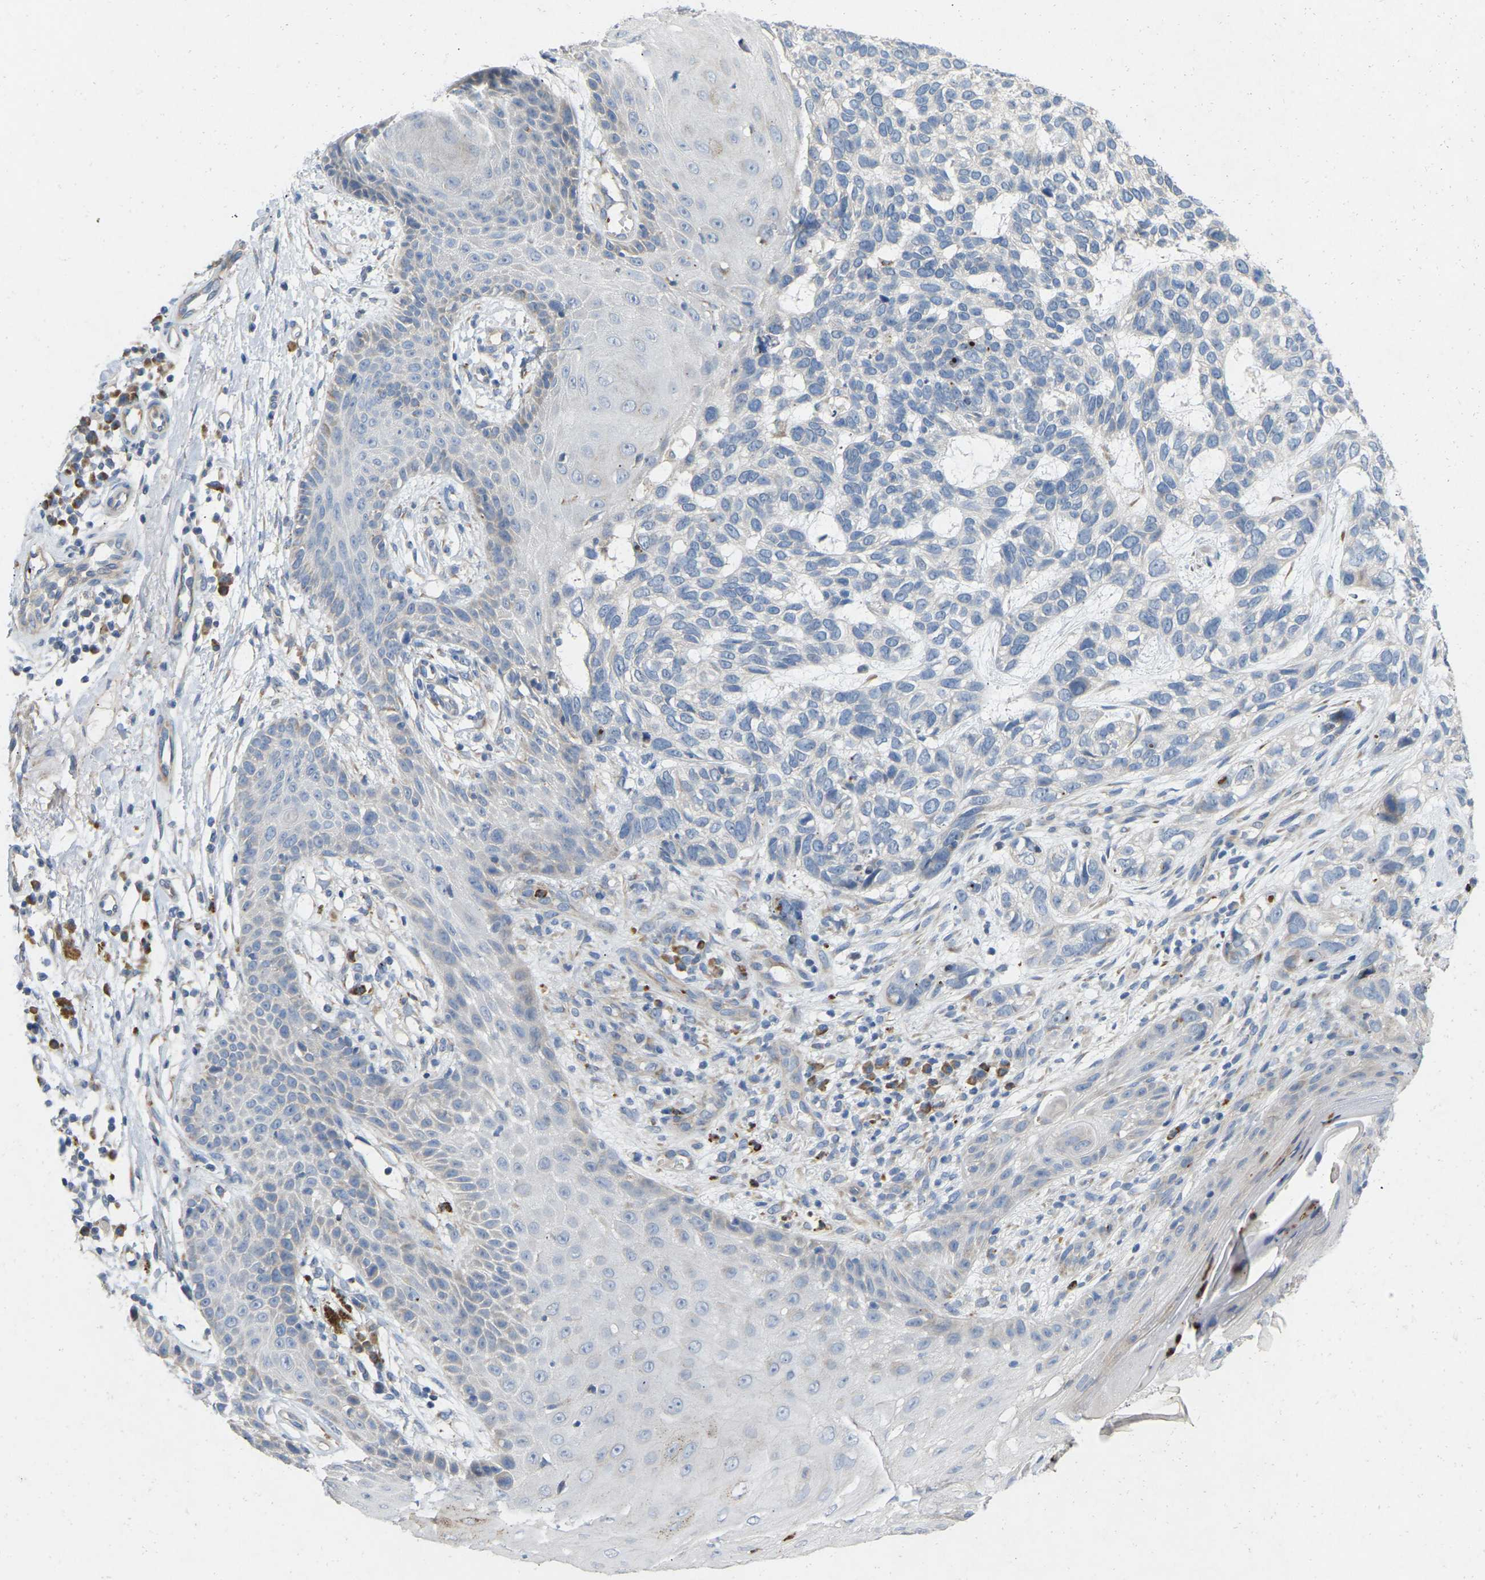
{"staining": {"intensity": "negative", "quantity": "none", "location": "none"}, "tissue": "skin cancer", "cell_type": "Tumor cells", "image_type": "cancer", "snomed": [{"axis": "morphology", "description": "Normal tissue, NOS"}, {"axis": "morphology", "description": "Basal cell carcinoma"}, {"axis": "topography", "description": "Skin"}], "caption": "Skin cancer was stained to show a protein in brown. There is no significant positivity in tumor cells.", "gene": "RHEB", "patient": {"sex": "male", "age": 79}}